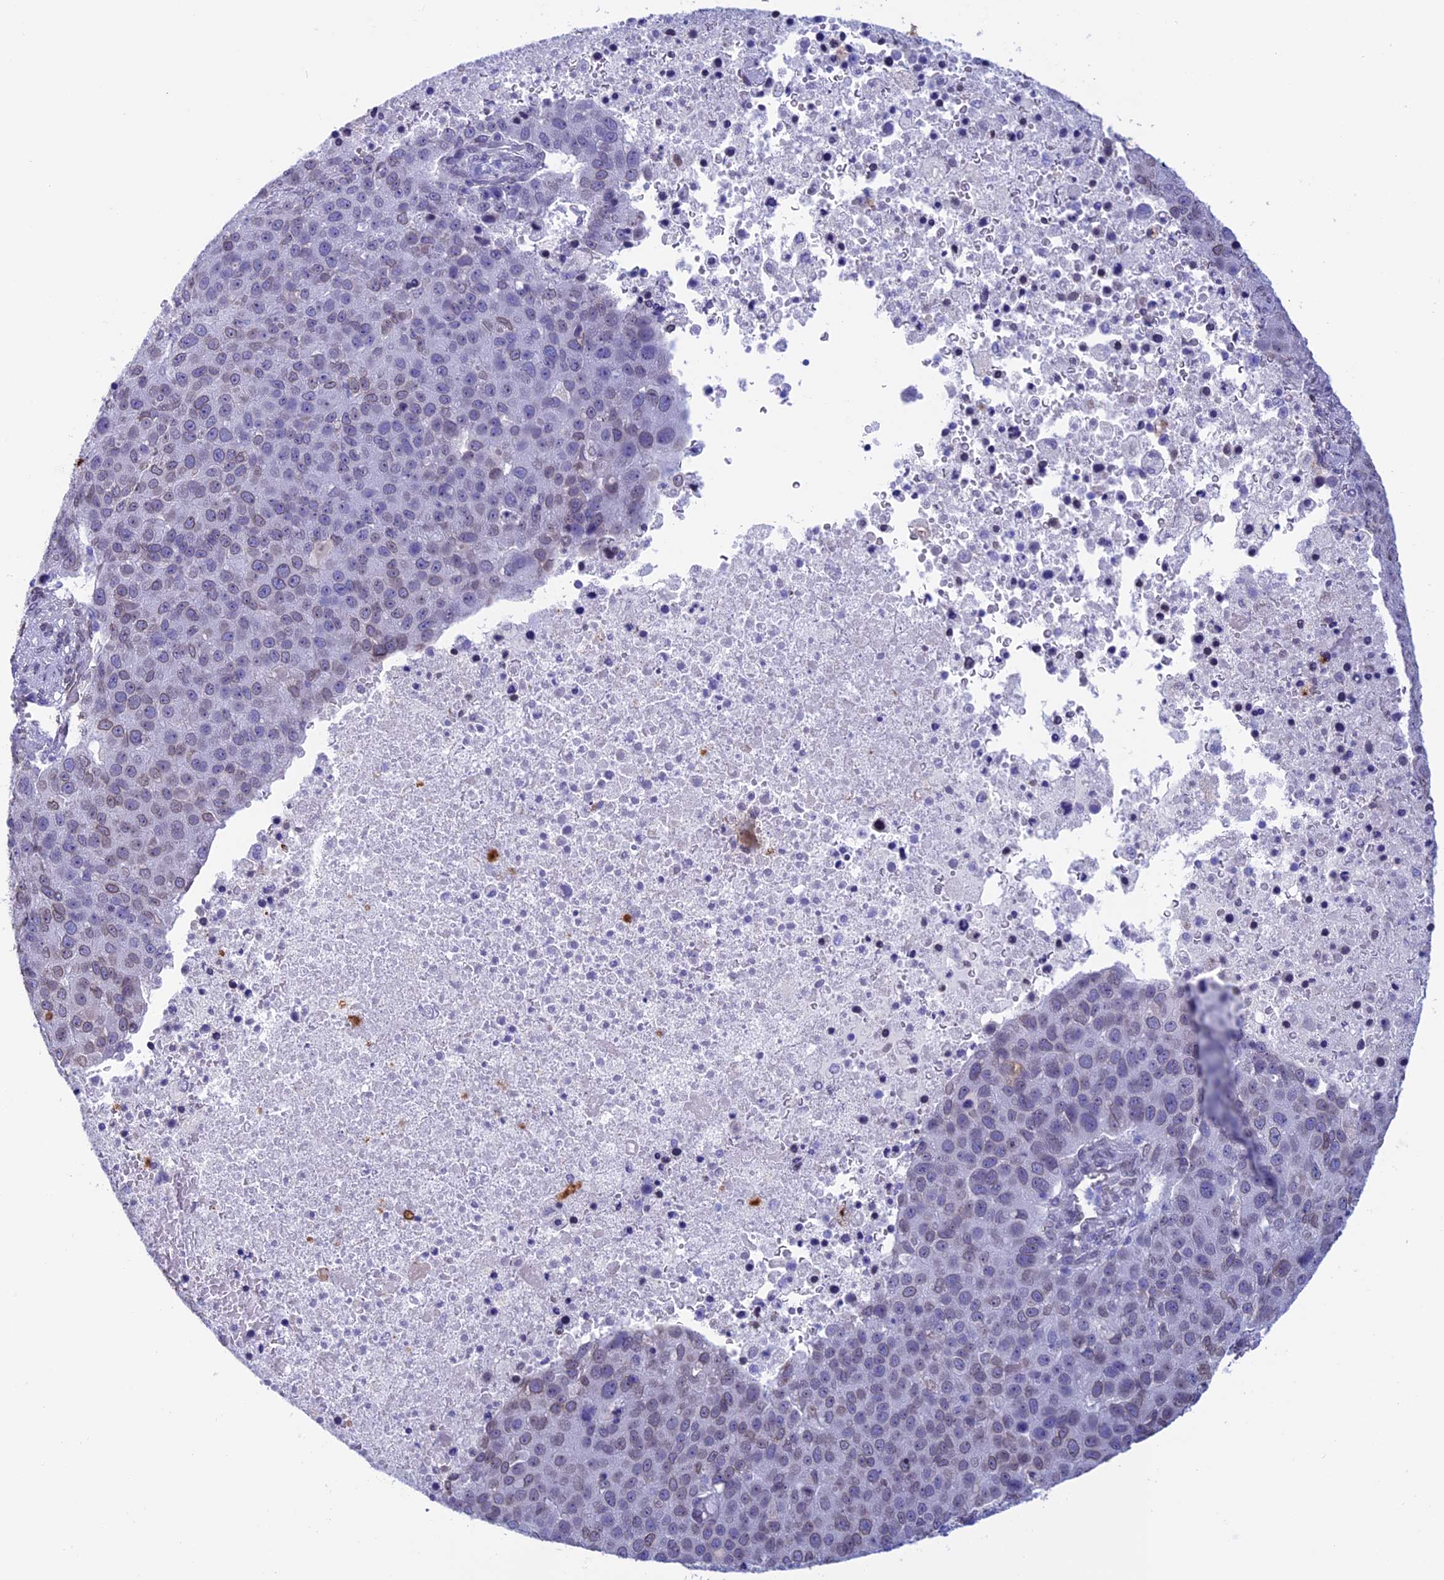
{"staining": {"intensity": "negative", "quantity": "none", "location": "none"}, "tissue": "pancreatic cancer", "cell_type": "Tumor cells", "image_type": "cancer", "snomed": [{"axis": "morphology", "description": "Adenocarcinoma, NOS"}, {"axis": "topography", "description": "Pancreas"}], "caption": "Pancreatic adenocarcinoma stained for a protein using immunohistochemistry (IHC) demonstrates no staining tumor cells.", "gene": "TMPRSS7", "patient": {"sex": "female", "age": 61}}